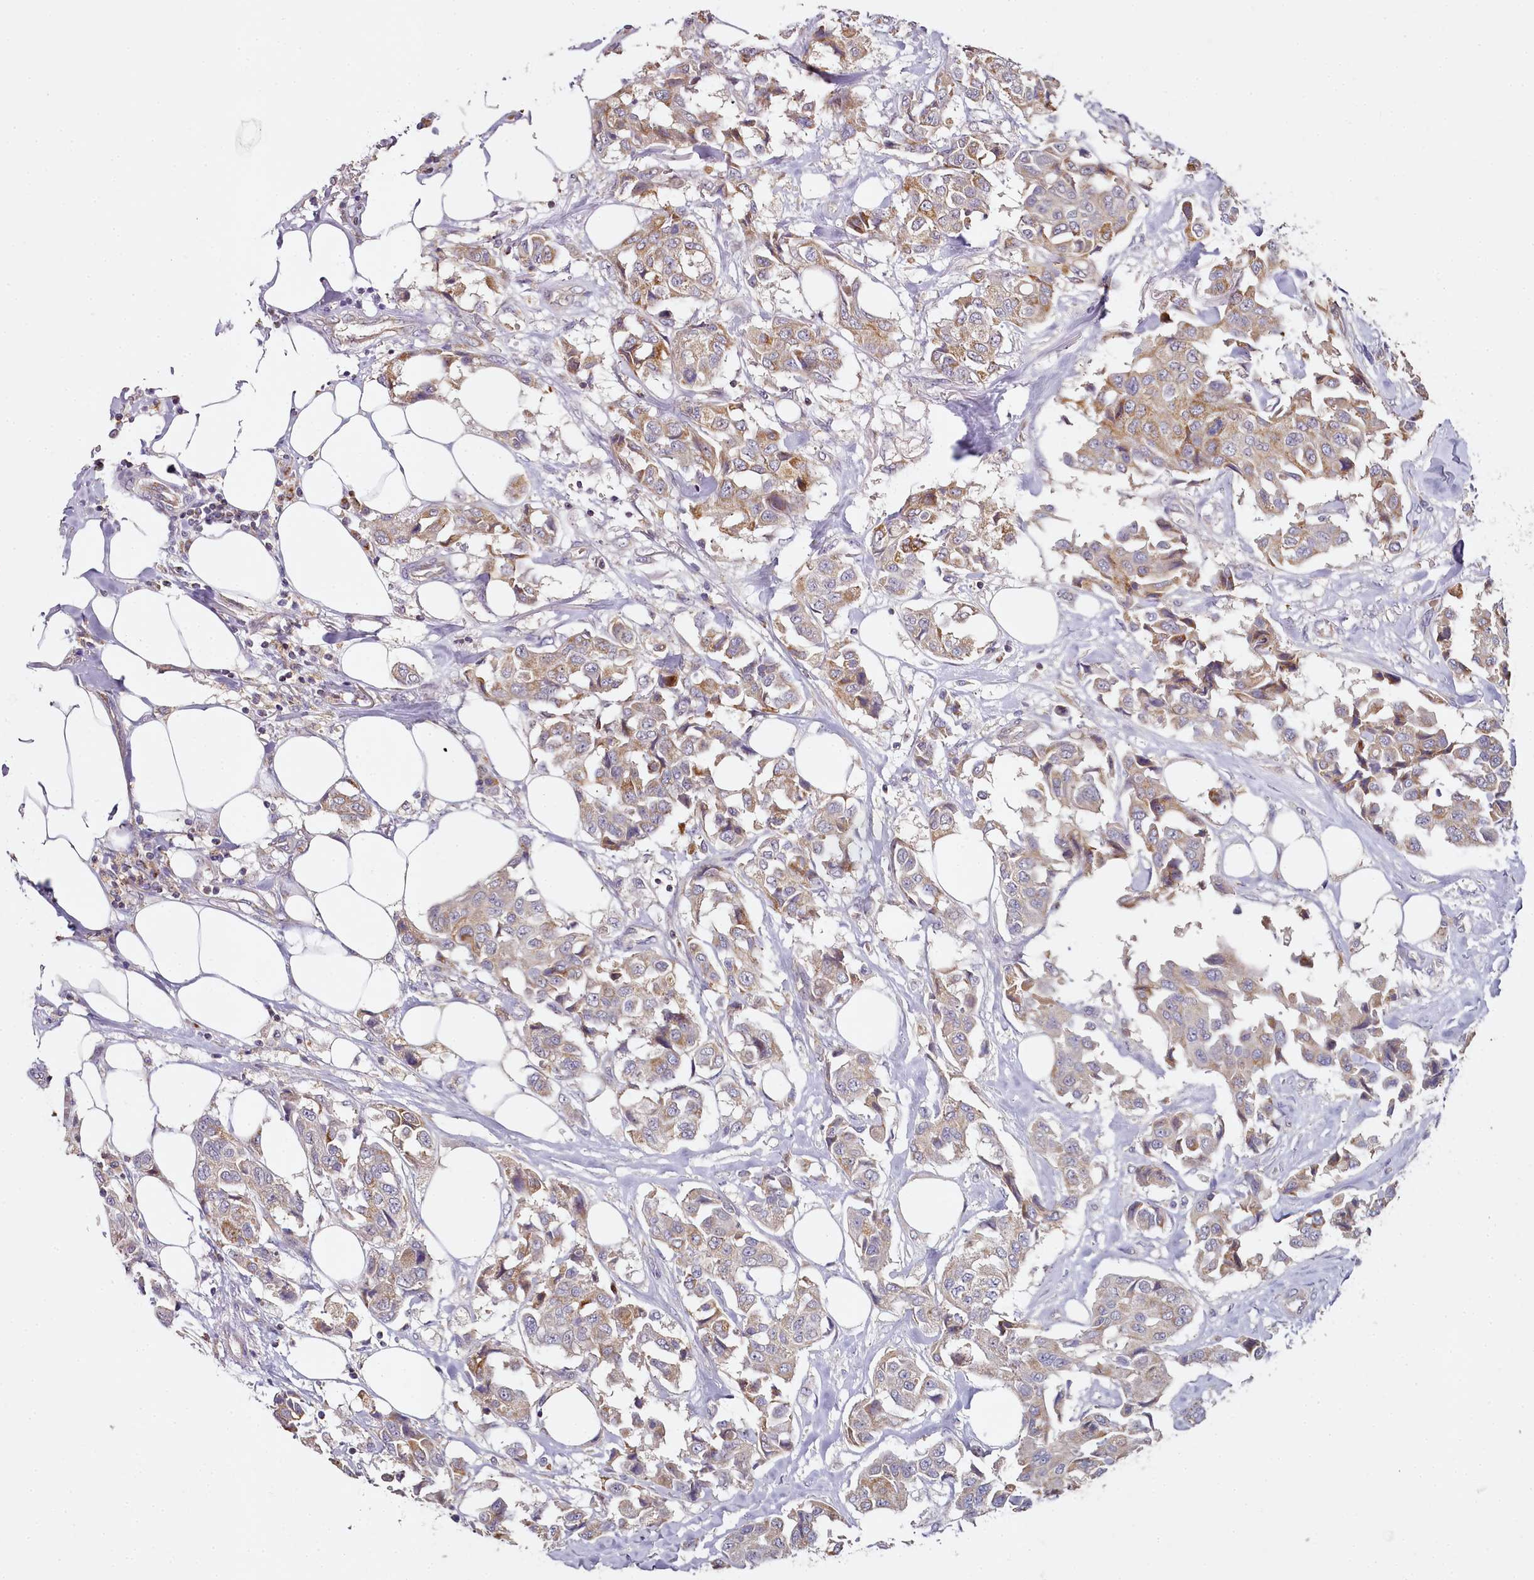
{"staining": {"intensity": "moderate", "quantity": "25%-75%", "location": "cytoplasmic/membranous"}, "tissue": "breast cancer", "cell_type": "Tumor cells", "image_type": "cancer", "snomed": [{"axis": "morphology", "description": "Duct carcinoma"}, {"axis": "topography", "description": "Breast"}], "caption": "Immunohistochemical staining of breast intraductal carcinoma reveals moderate cytoplasmic/membranous protein expression in approximately 25%-75% of tumor cells. The staining was performed using DAB (3,3'-diaminobenzidine), with brown indicating positive protein expression. Nuclei are stained blue with hematoxylin.", "gene": "ACSS1", "patient": {"sex": "female", "age": 80}}